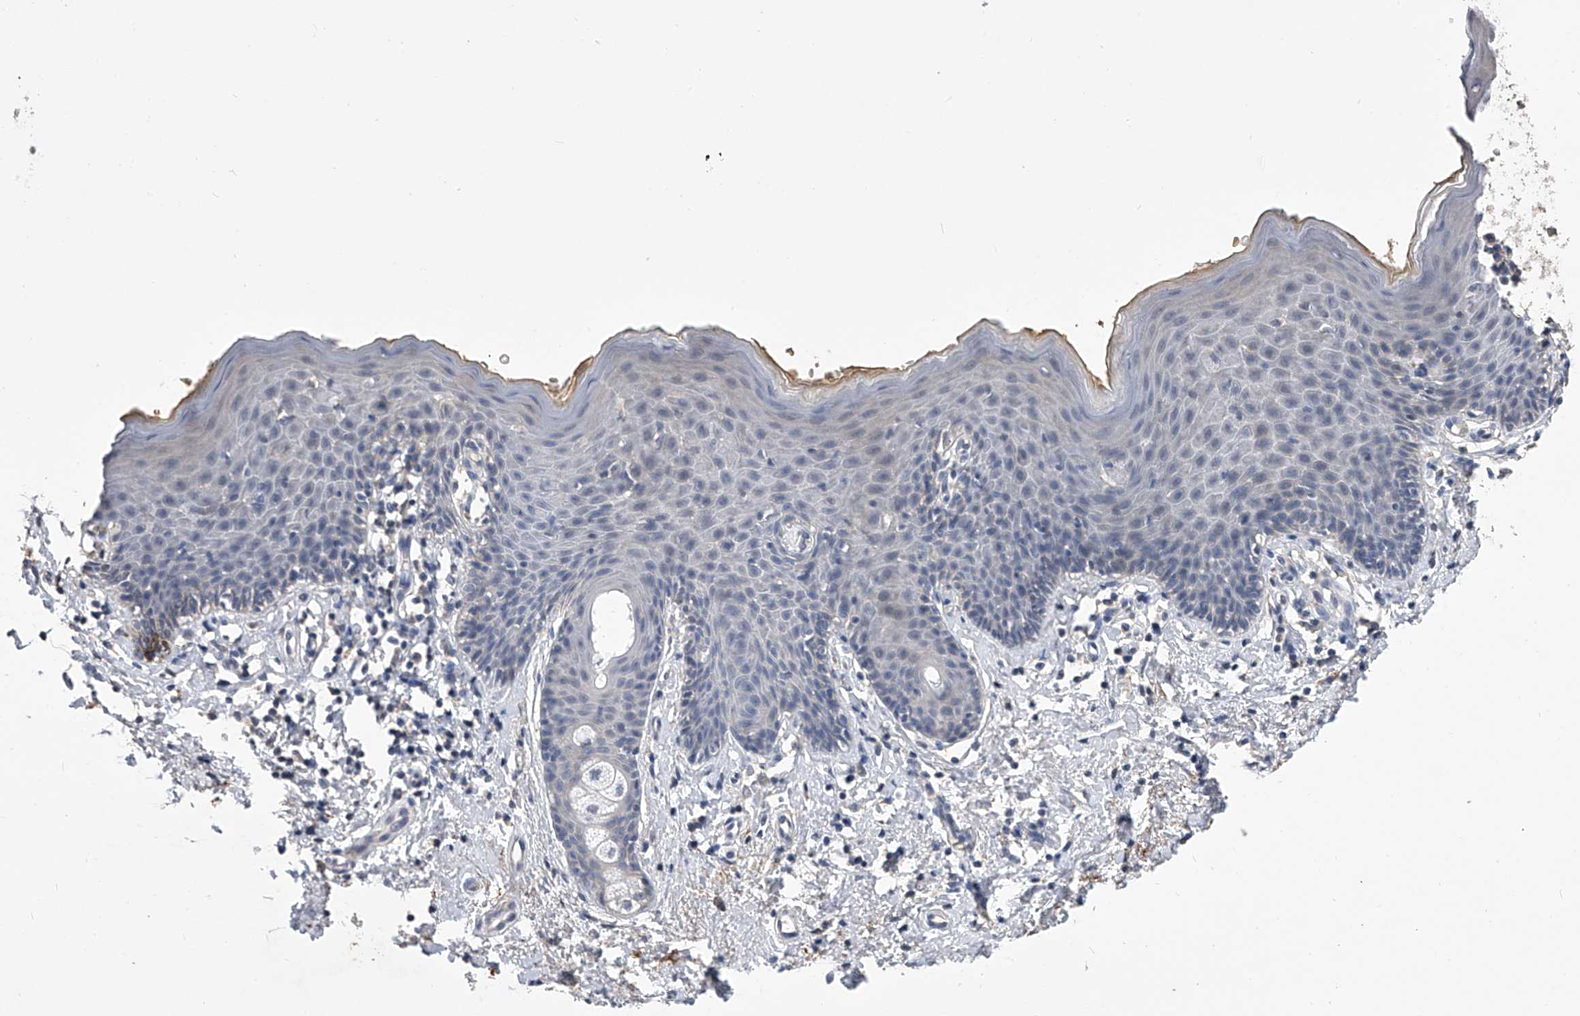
{"staining": {"intensity": "strong", "quantity": "<25%", "location": "cytoplasmic/membranous"}, "tissue": "skin", "cell_type": "Epidermal cells", "image_type": "normal", "snomed": [{"axis": "morphology", "description": "Normal tissue, NOS"}, {"axis": "topography", "description": "Vulva"}], "caption": "Benign skin shows strong cytoplasmic/membranous staining in about <25% of epidermal cells, visualized by immunohistochemistry. The staining was performed using DAB to visualize the protein expression in brown, while the nuclei were stained in blue with hematoxylin (Magnification: 20x).", "gene": "MDN1", "patient": {"sex": "female", "age": 66}}